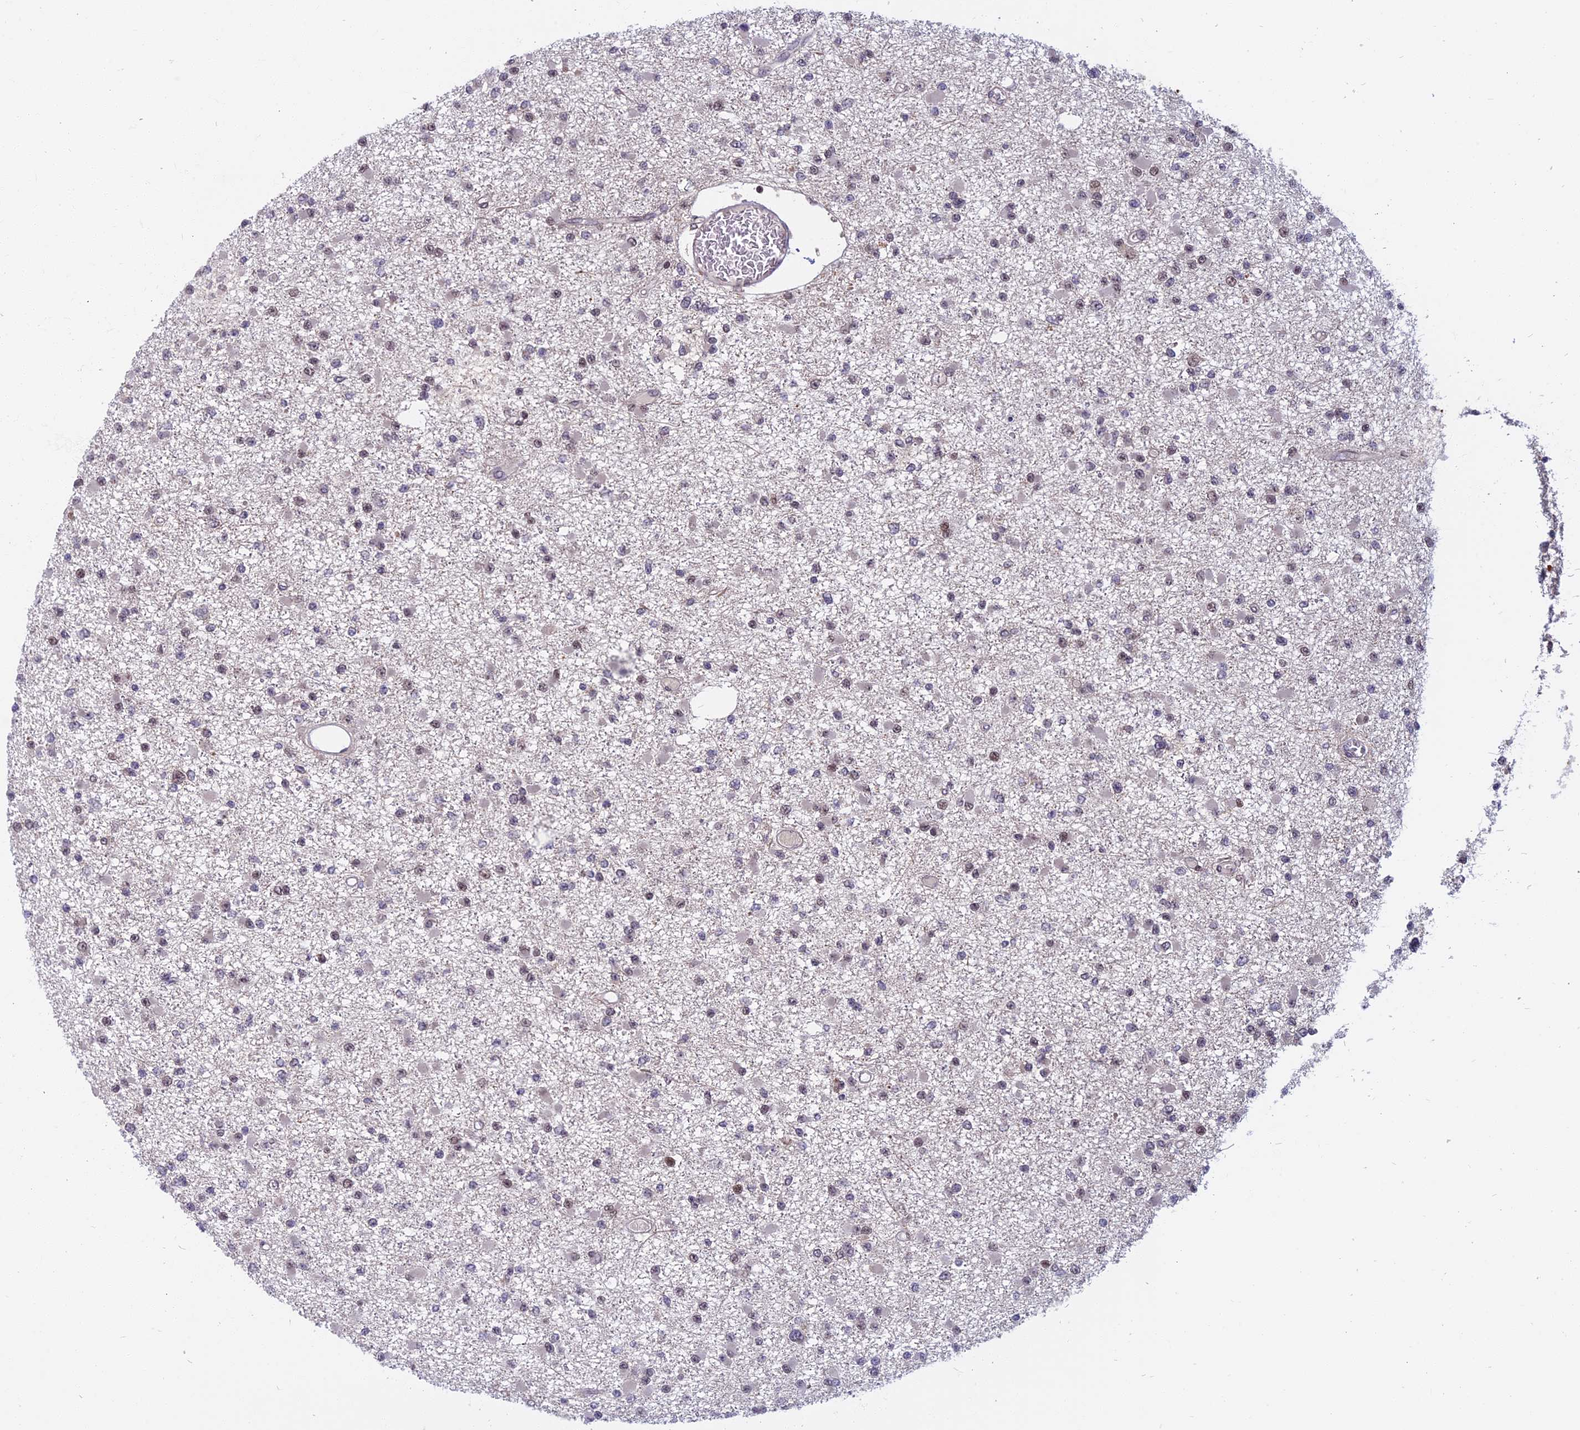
{"staining": {"intensity": "negative", "quantity": "none", "location": "none"}, "tissue": "glioma", "cell_type": "Tumor cells", "image_type": "cancer", "snomed": [{"axis": "morphology", "description": "Glioma, malignant, Low grade"}, {"axis": "topography", "description": "Brain"}], "caption": "Tumor cells are negative for brown protein staining in malignant glioma (low-grade).", "gene": "CCDC113", "patient": {"sex": "female", "age": 22}}